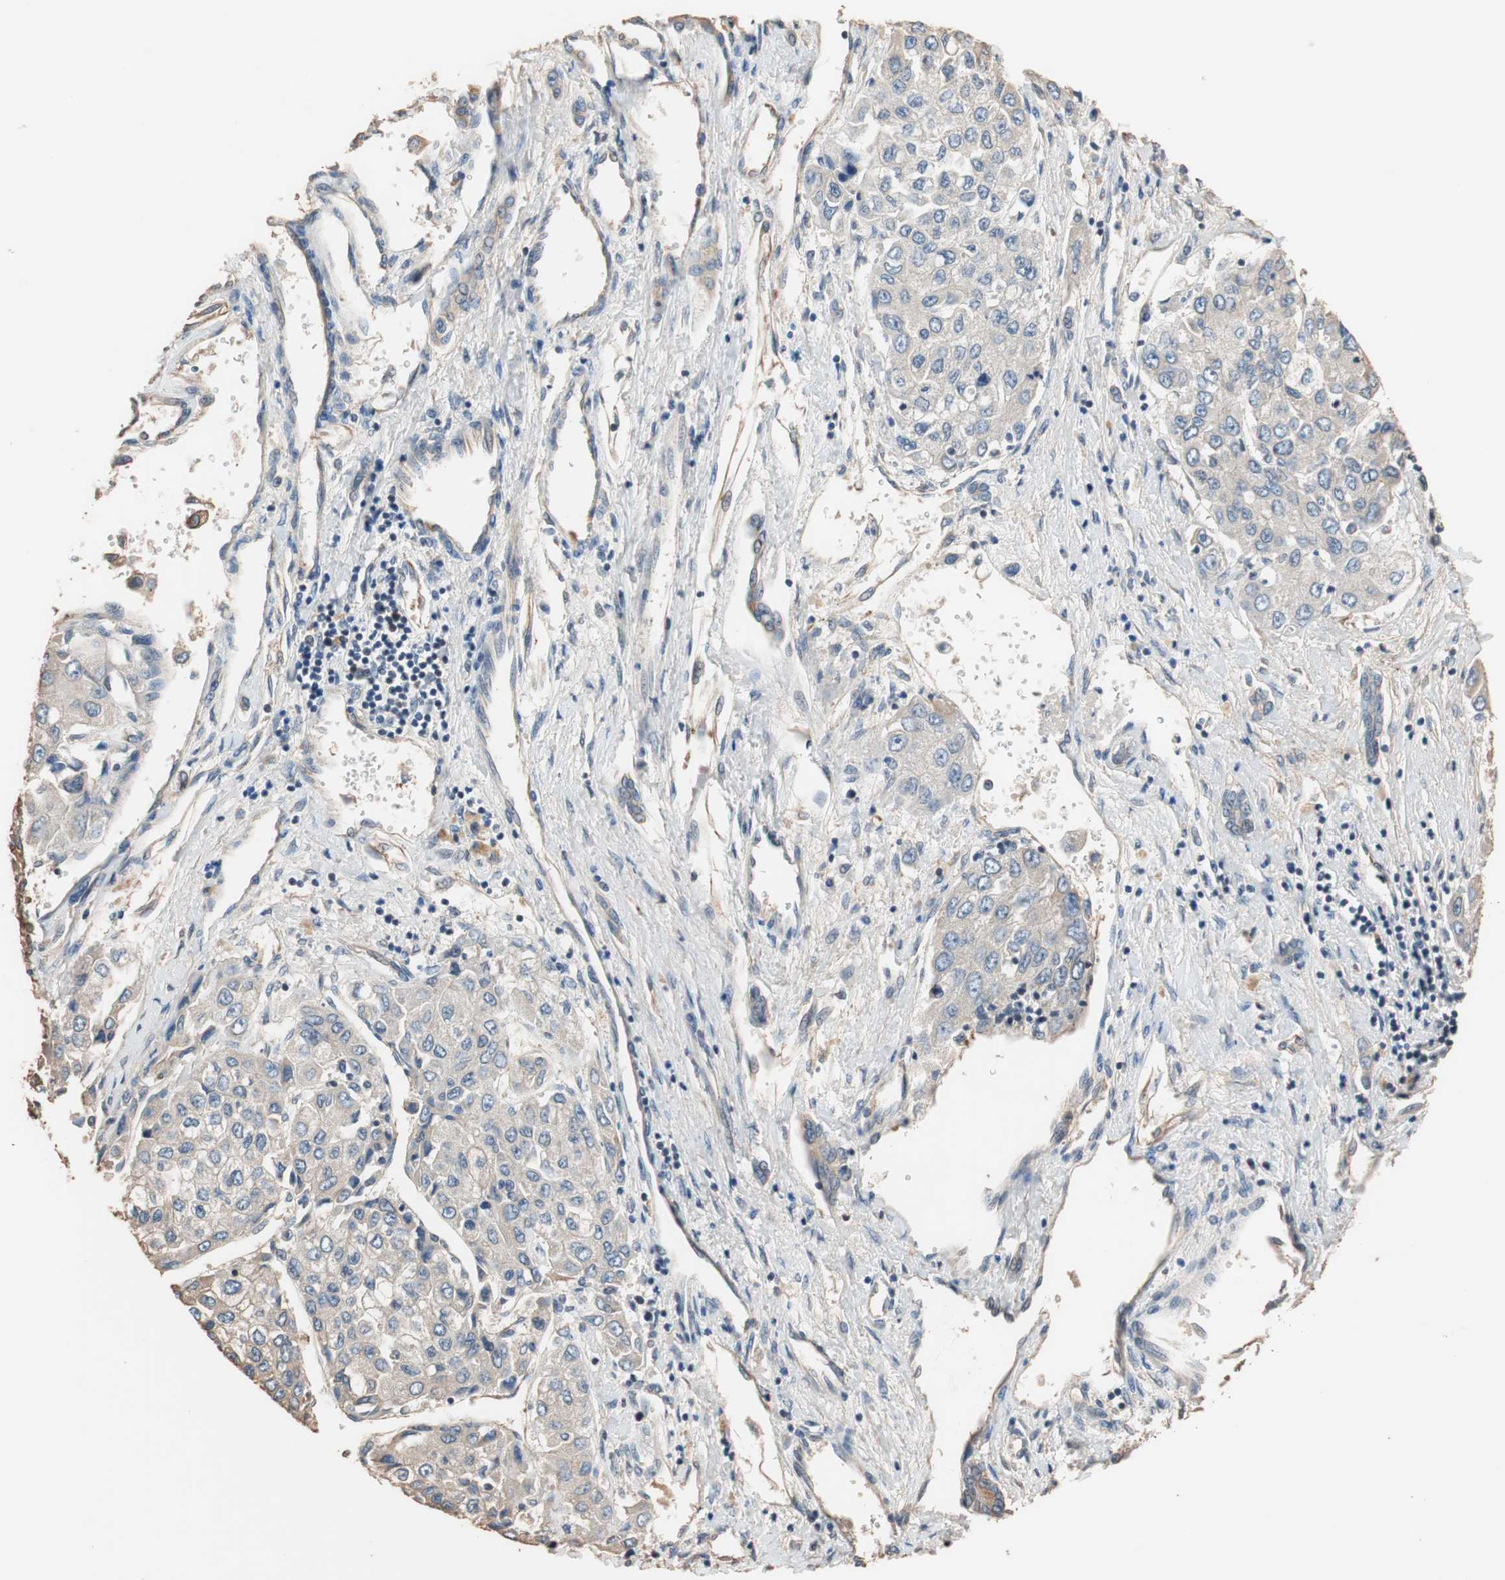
{"staining": {"intensity": "negative", "quantity": "none", "location": "none"}, "tissue": "liver cancer", "cell_type": "Tumor cells", "image_type": "cancer", "snomed": [{"axis": "morphology", "description": "Carcinoma, Hepatocellular, NOS"}, {"axis": "topography", "description": "Liver"}], "caption": "Hepatocellular carcinoma (liver) stained for a protein using immunohistochemistry reveals no expression tumor cells.", "gene": "TUBB", "patient": {"sex": "female", "age": 66}}